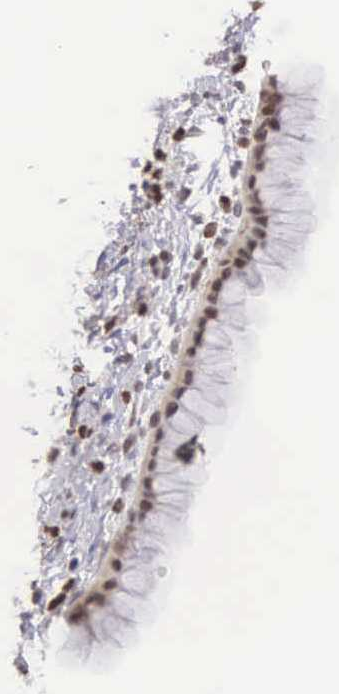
{"staining": {"intensity": "moderate", "quantity": ">75%", "location": "nuclear"}, "tissue": "ovarian cancer", "cell_type": "Tumor cells", "image_type": "cancer", "snomed": [{"axis": "morphology", "description": "Cystadenocarcinoma, mucinous, NOS"}, {"axis": "topography", "description": "Ovary"}], "caption": "The micrograph shows a brown stain indicating the presence of a protein in the nuclear of tumor cells in ovarian cancer (mucinous cystadenocarcinoma). (DAB = brown stain, brightfield microscopy at high magnification).", "gene": "GRK3", "patient": {"sex": "female", "age": 25}}